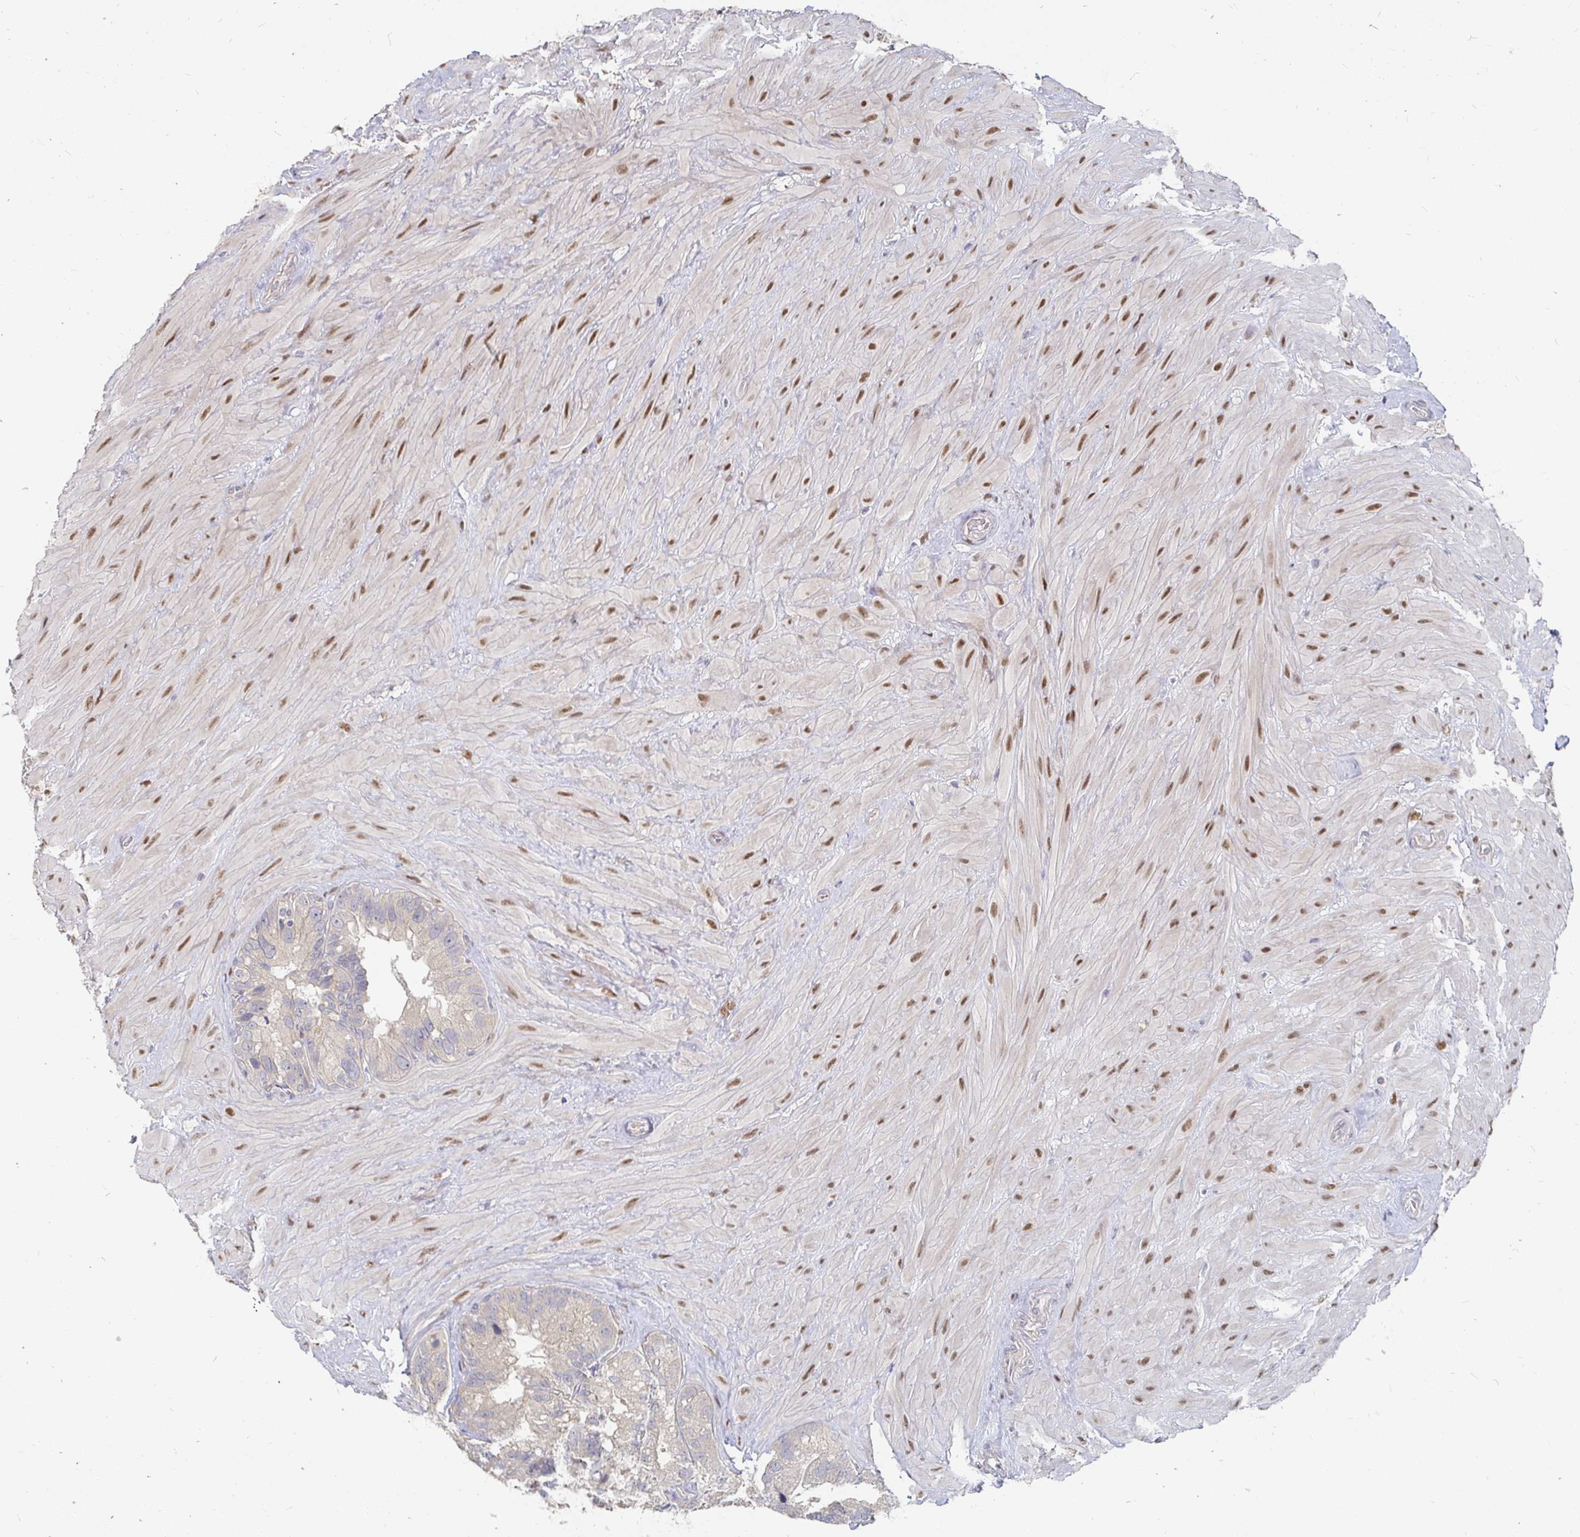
{"staining": {"intensity": "negative", "quantity": "none", "location": "none"}, "tissue": "seminal vesicle", "cell_type": "Glandular cells", "image_type": "normal", "snomed": [{"axis": "morphology", "description": "Normal tissue, NOS"}, {"axis": "topography", "description": "Seminal veicle"}], "caption": "Histopathology image shows no protein staining in glandular cells of unremarkable seminal vesicle.", "gene": "MEIS1", "patient": {"sex": "male", "age": 60}}